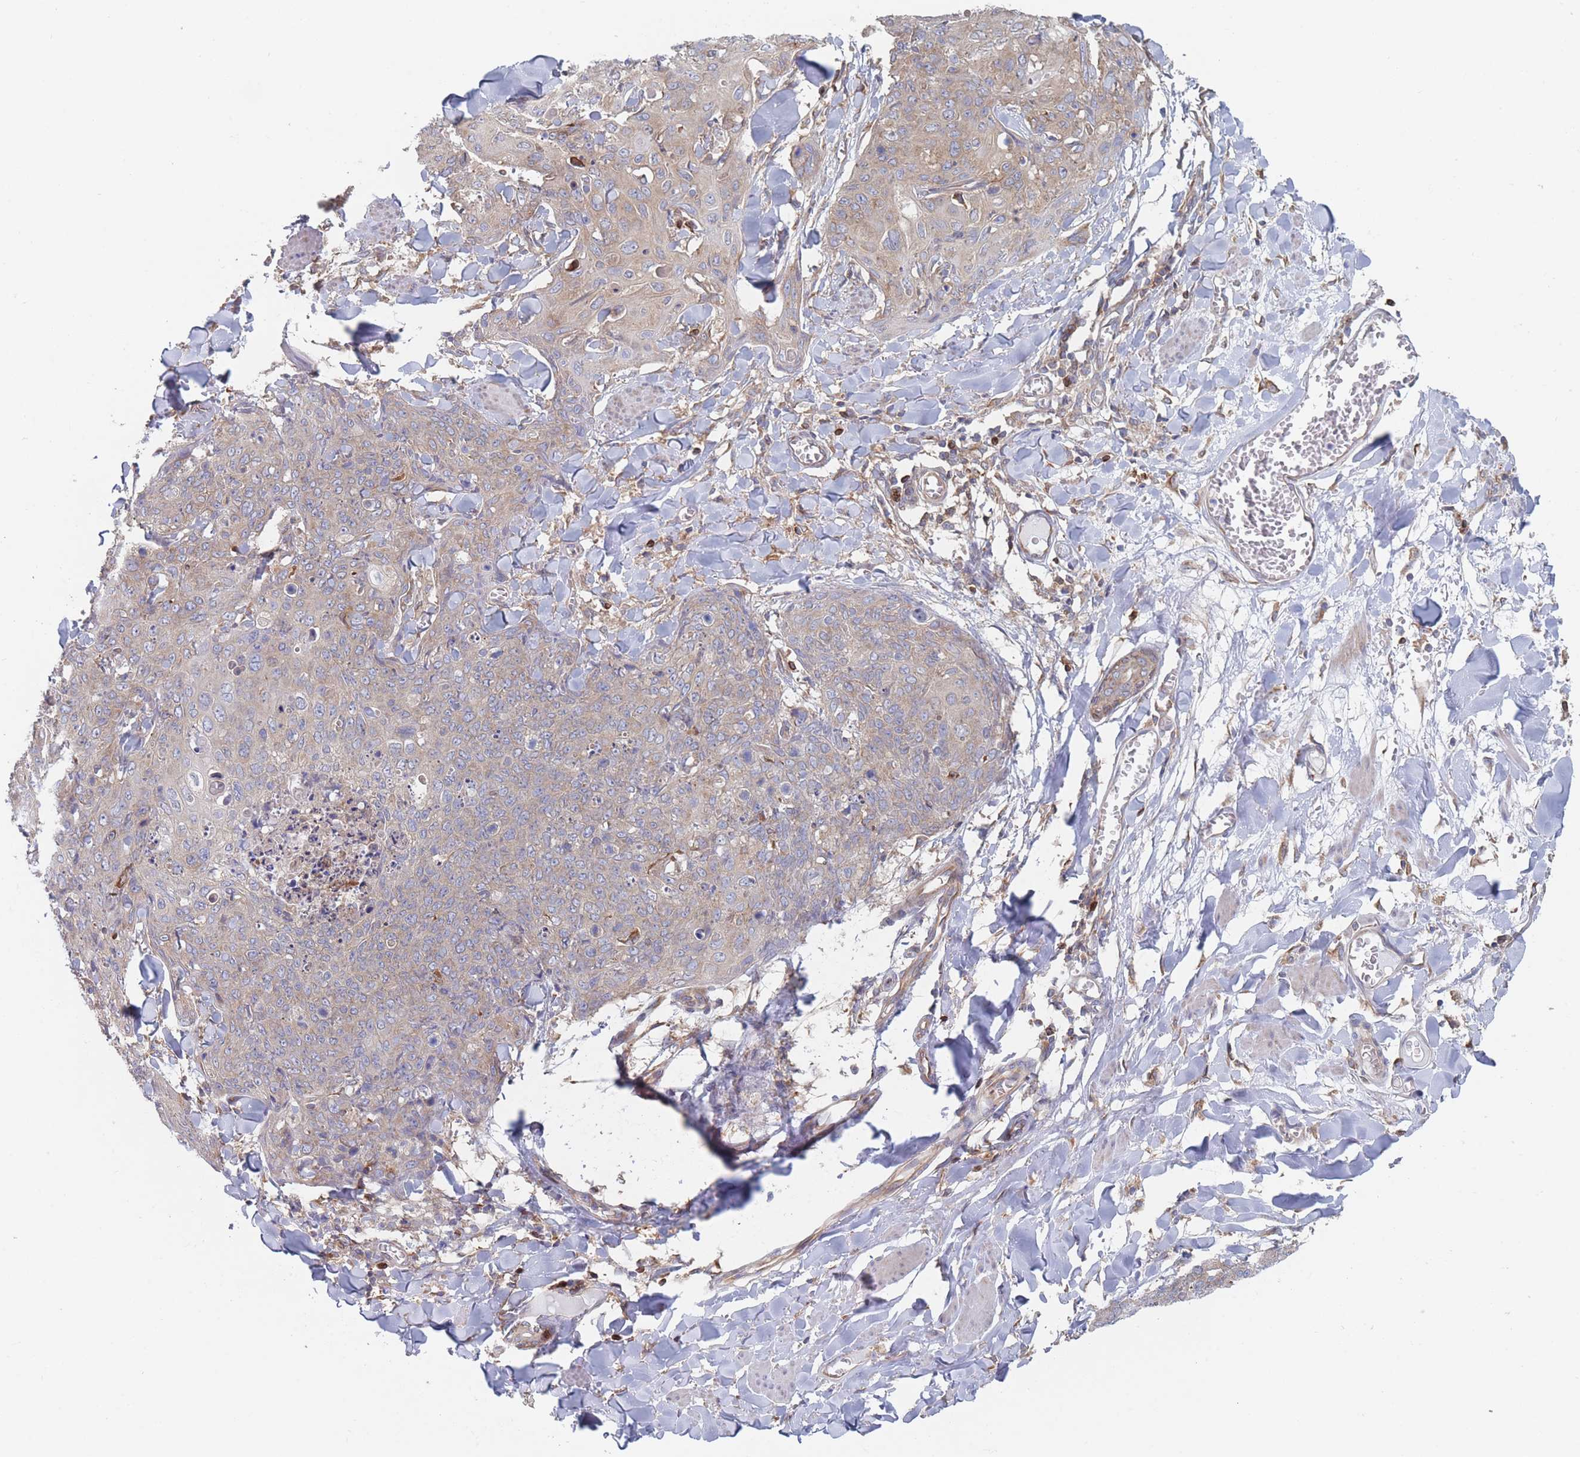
{"staining": {"intensity": "weak", "quantity": "<25%", "location": "cytoplasmic/membranous"}, "tissue": "skin cancer", "cell_type": "Tumor cells", "image_type": "cancer", "snomed": [{"axis": "morphology", "description": "Squamous cell carcinoma, NOS"}, {"axis": "topography", "description": "Skin"}, {"axis": "topography", "description": "Vulva"}], "caption": "This is a photomicrograph of IHC staining of squamous cell carcinoma (skin), which shows no positivity in tumor cells. (Brightfield microscopy of DAB immunohistochemistry (IHC) at high magnification).", "gene": "KDSR", "patient": {"sex": "female", "age": 85}}